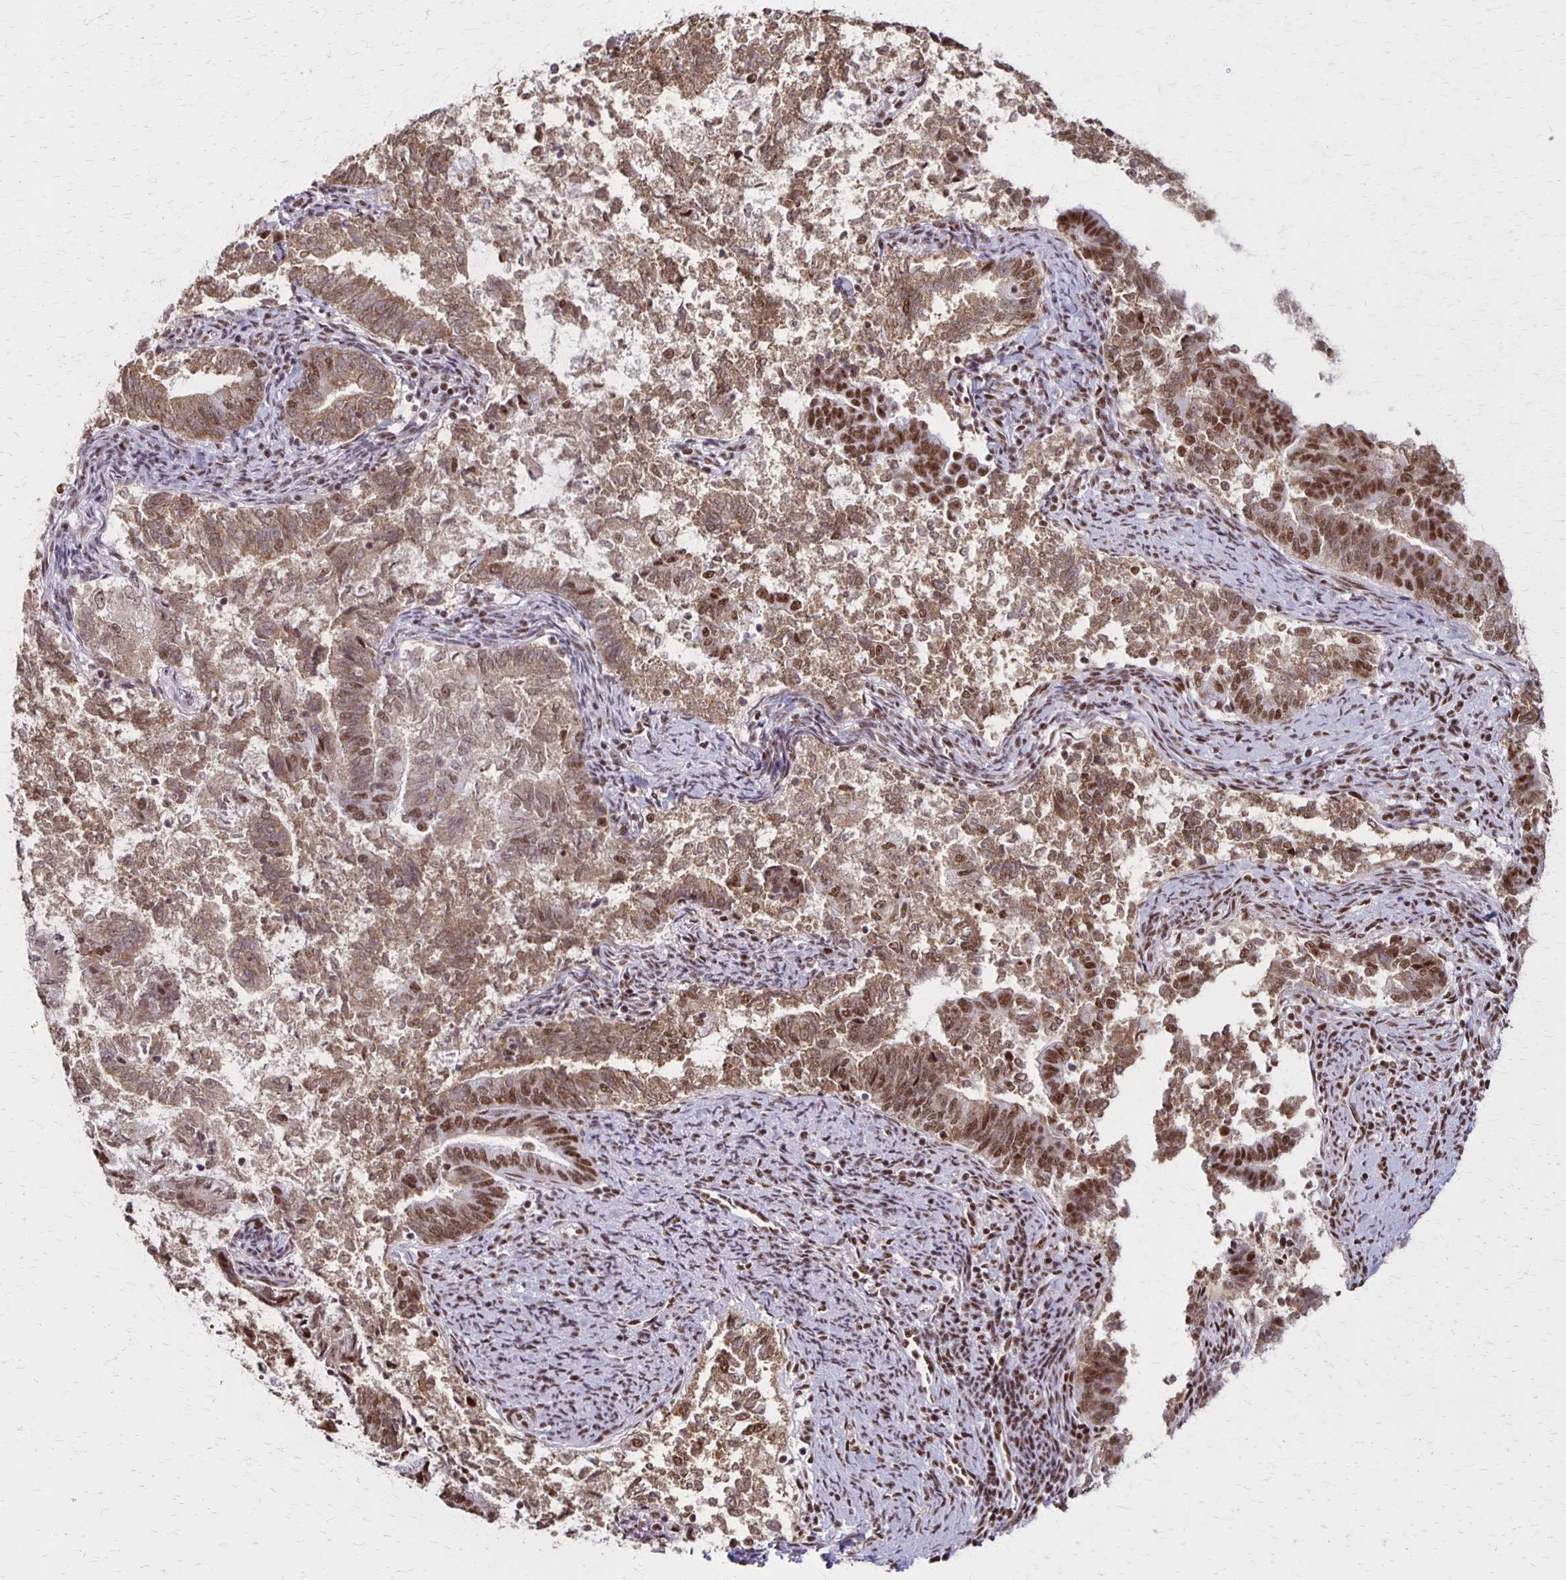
{"staining": {"intensity": "moderate", "quantity": ">75%", "location": "cytoplasmic/membranous,nuclear"}, "tissue": "endometrial cancer", "cell_type": "Tumor cells", "image_type": "cancer", "snomed": [{"axis": "morphology", "description": "Adenocarcinoma, NOS"}, {"axis": "topography", "description": "Endometrium"}], "caption": "Human endometrial cancer stained with a protein marker displays moderate staining in tumor cells.", "gene": "XRCC6", "patient": {"sex": "female", "age": 65}}